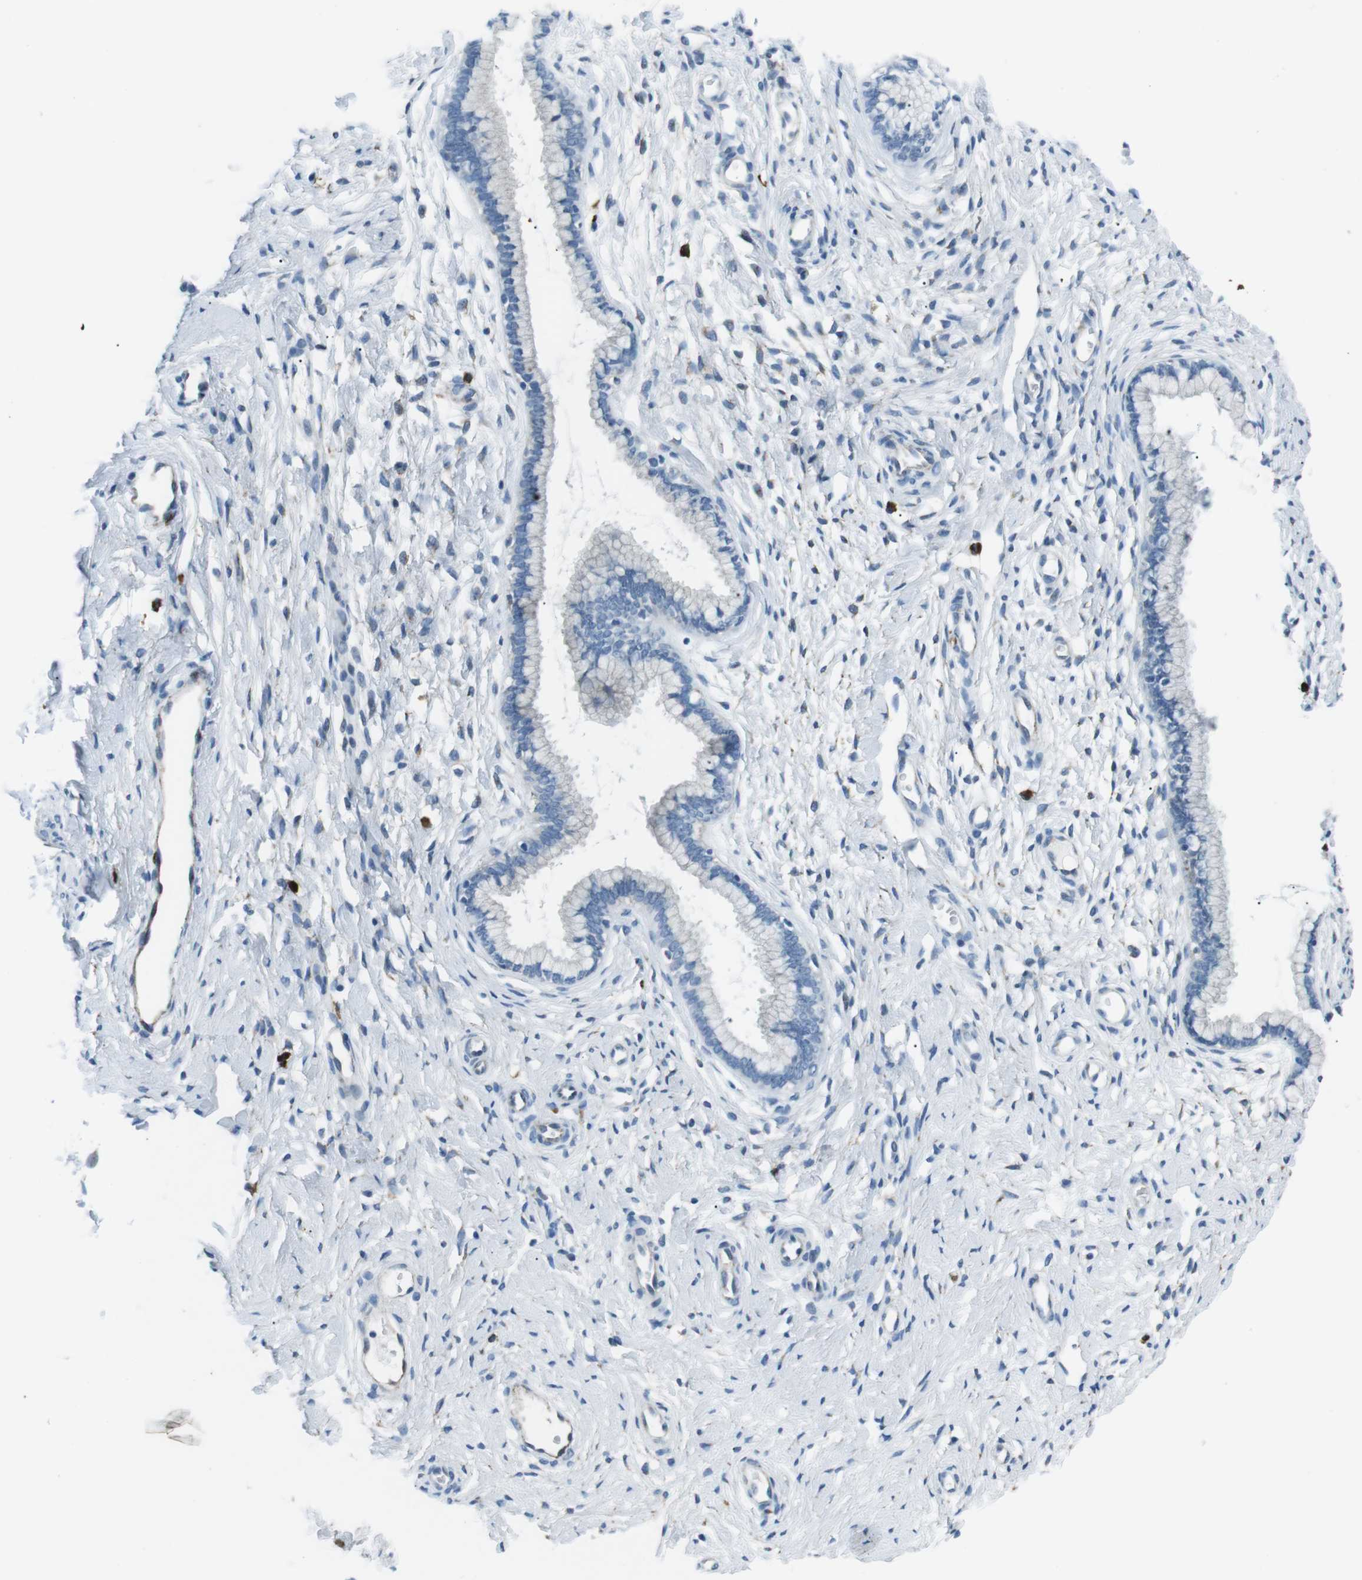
{"staining": {"intensity": "negative", "quantity": "none", "location": "none"}, "tissue": "cervix", "cell_type": "Glandular cells", "image_type": "normal", "snomed": [{"axis": "morphology", "description": "Normal tissue, NOS"}, {"axis": "topography", "description": "Cervix"}], "caption": "There is no significant expression in glandular cells of cervix.", "gene": "CSF2RA", "patient": {"sex": "female", "age": 65}}